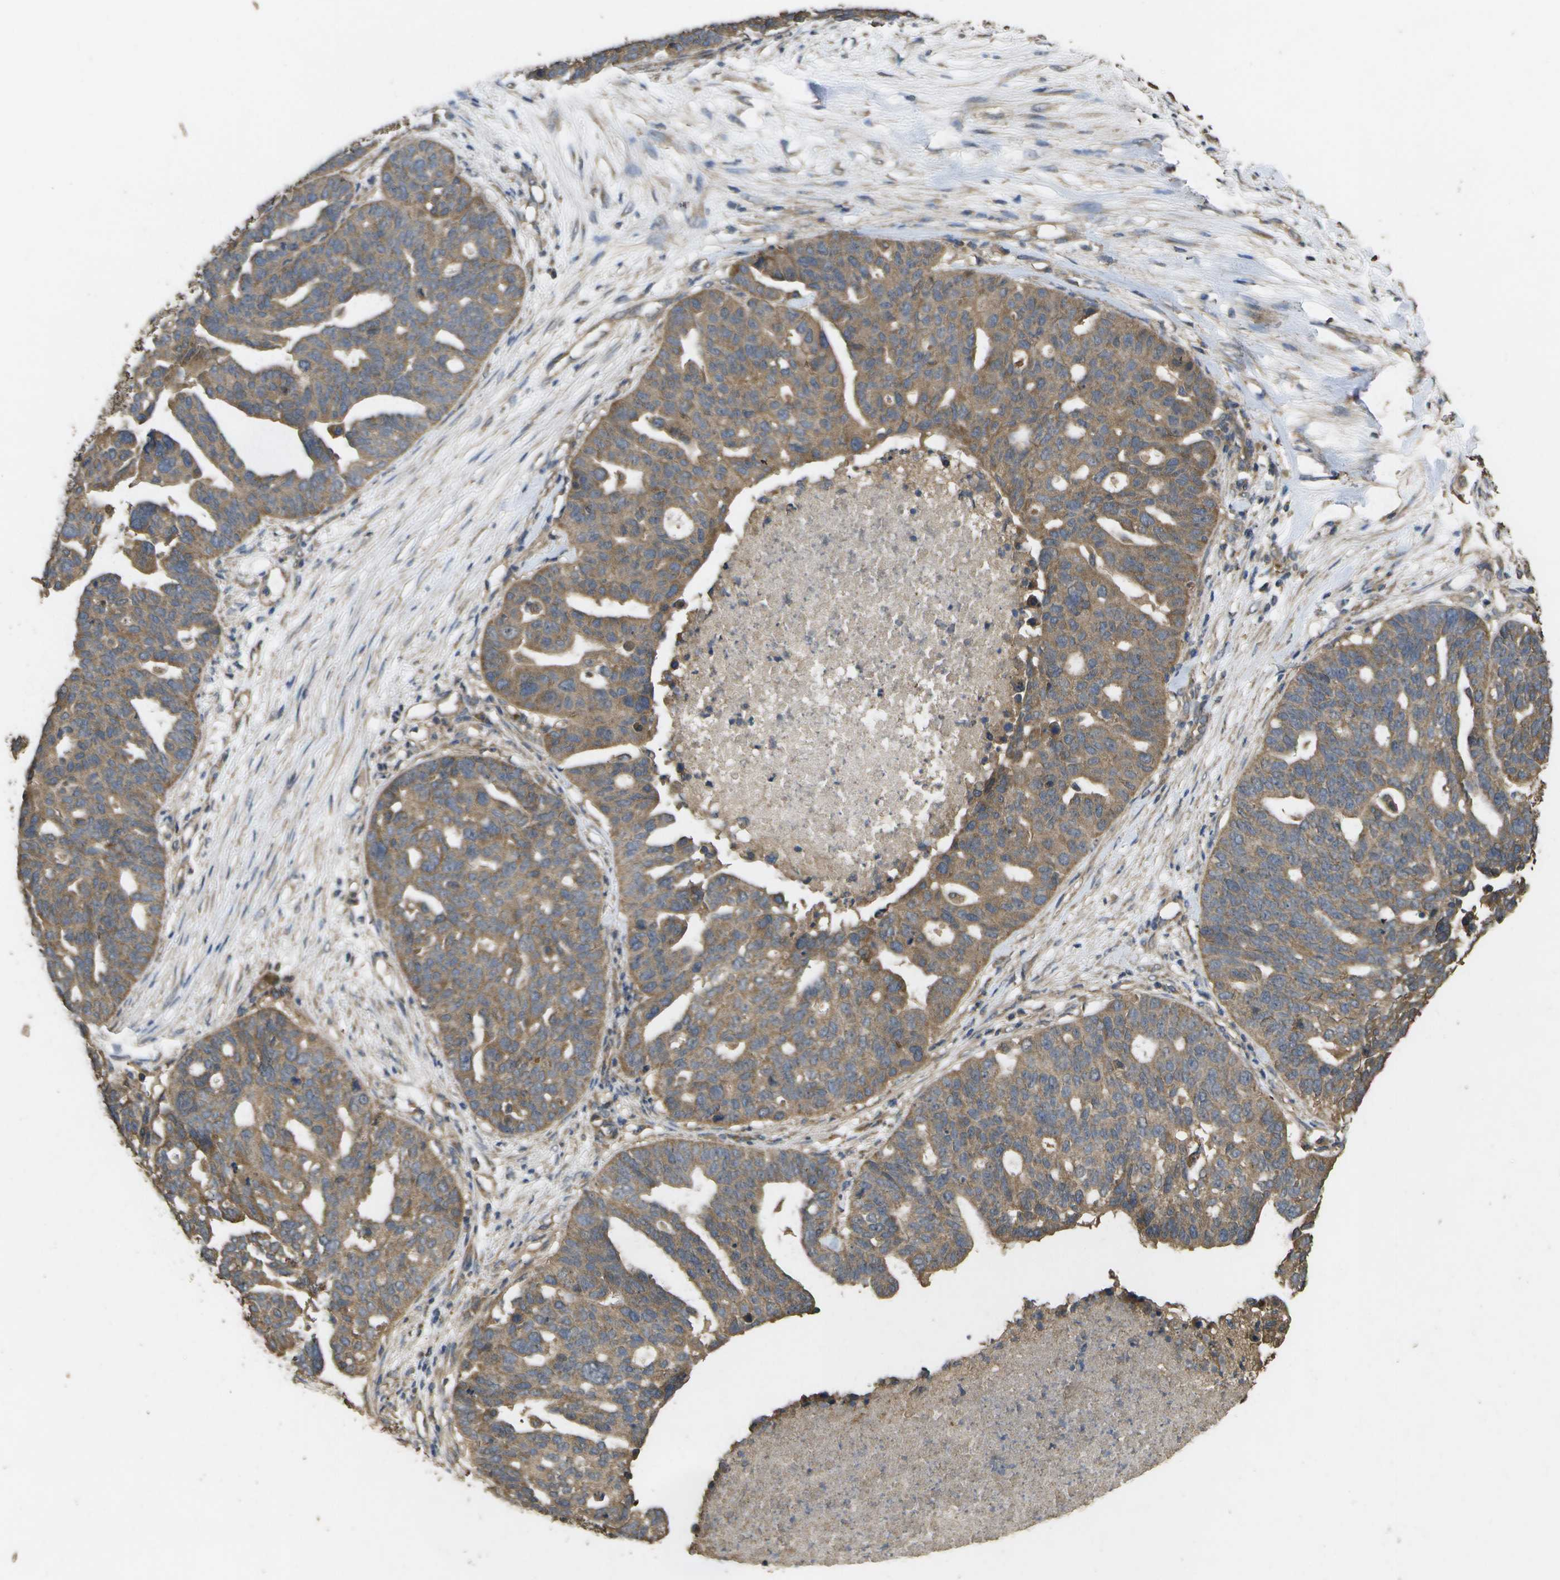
{"staining": {"intensity": "moderate", "quantity": ">75%", "location": "cytoplasmic/membranous"}, "tissue": "ovarian cancer", "cell_type": "Tumor cells", "image_type": "cancer", "snomed": [{"axis": "morphology", "description": "Cystadenocarcinoma, serous, NOS"}, {"axis": "topography", "description": "Ovary"}], "caption": "Moderate cytoplasmic/membranous expression for a protein is identified in about >75% of tumor cells of ovarian cancer using IHC.", "gene": "SACS", "patient": {"sex": "female", "age": 59}}